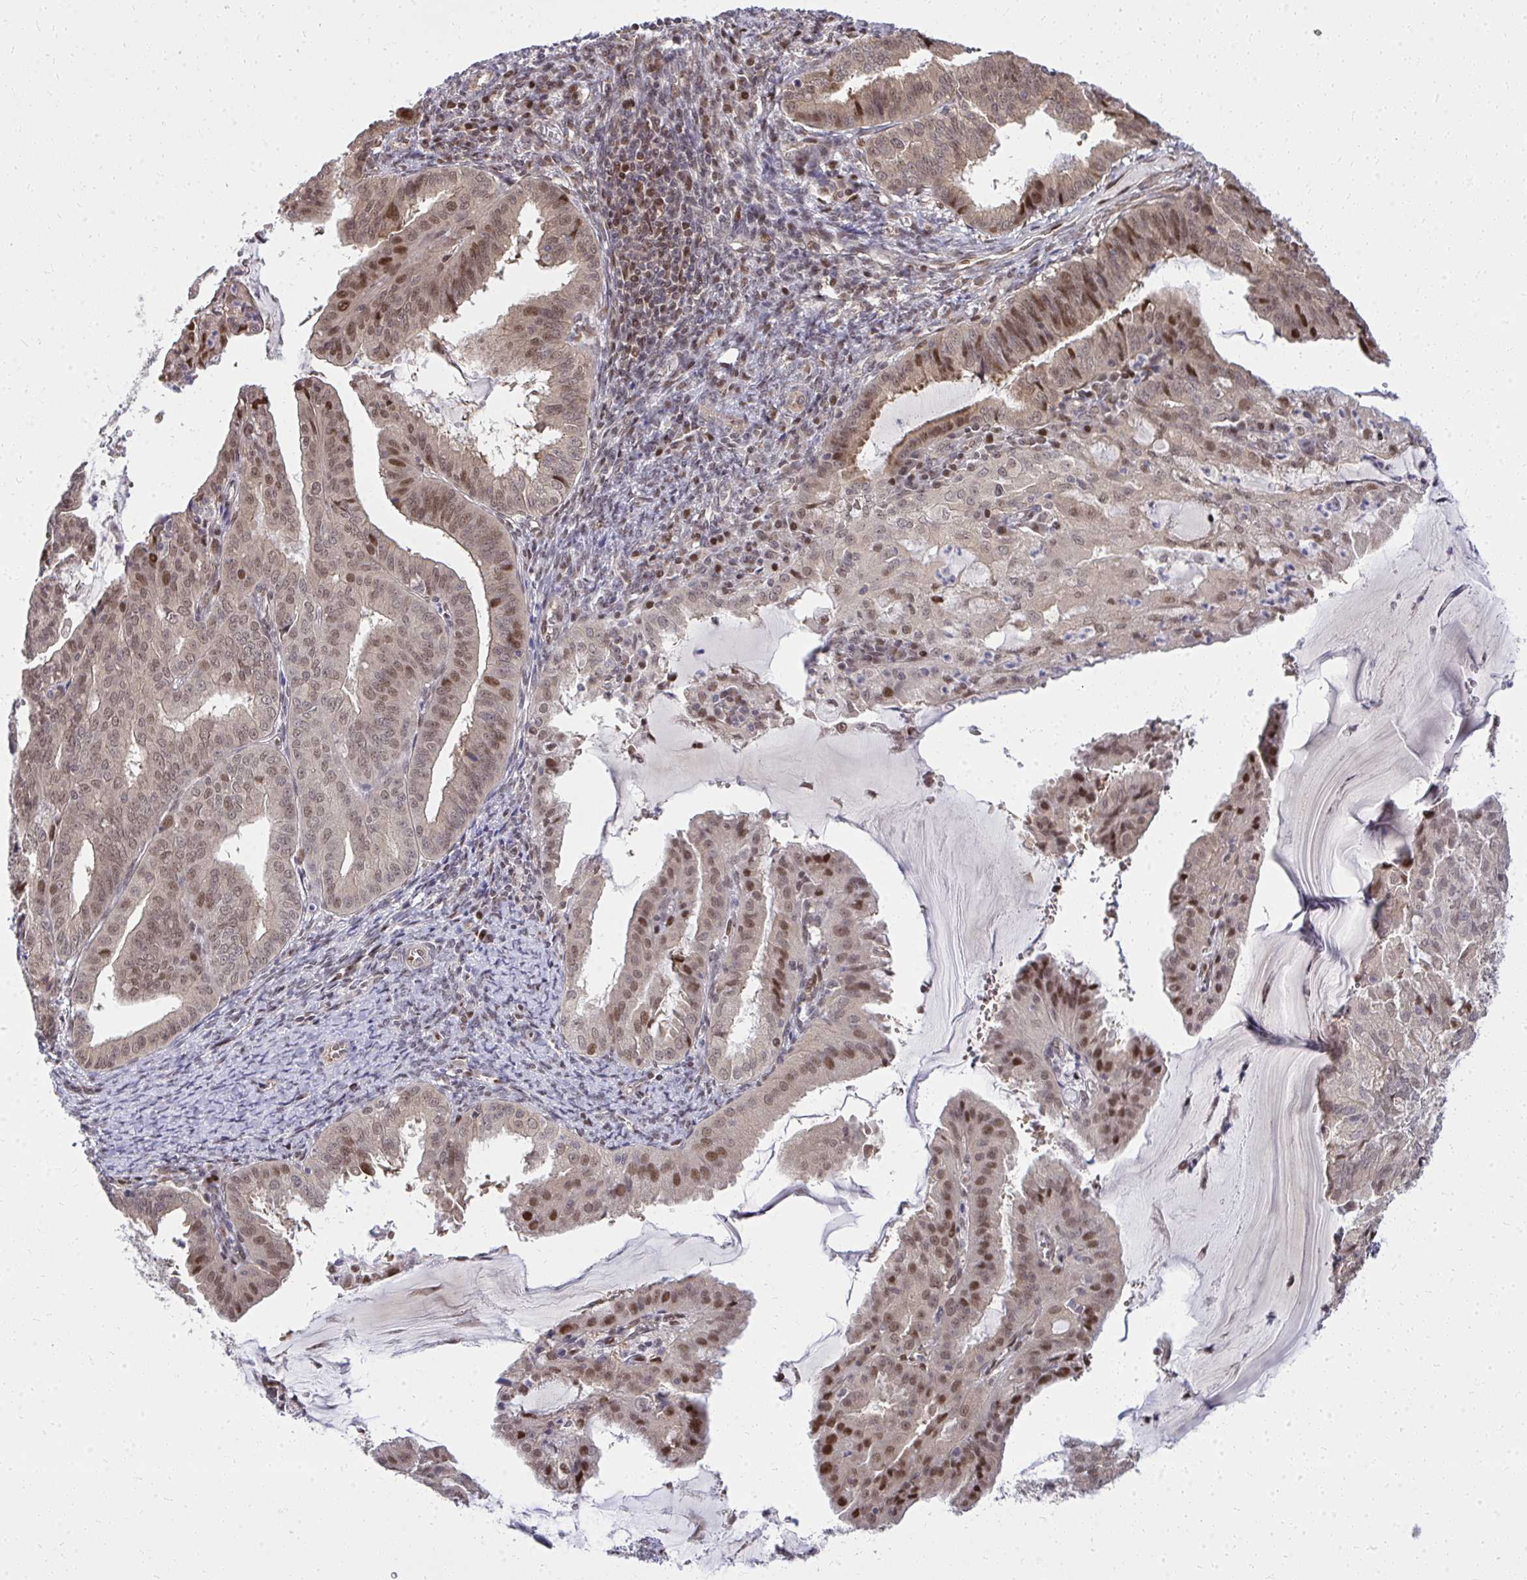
{"staining": {"intensity": "moderate", "quantity": ">75%", "location": "nuclear"}, "tissue": "endometrial cancer", "cell_type": "Tumor cells", "image_type": "cancer", "snomed": [{"axis": "morphology", "description": "Adenocarcinoma, NOS"}, {"axis": "topography", "description": "Endometrium"}], "caption": "Protein staining of endometrial adenocarcinoma tissue exhibits moderate nuclear staining in approximately >75% of tumor cells.", "gene": "PIGY", "patient": {"sex": "female", "age": 70}}